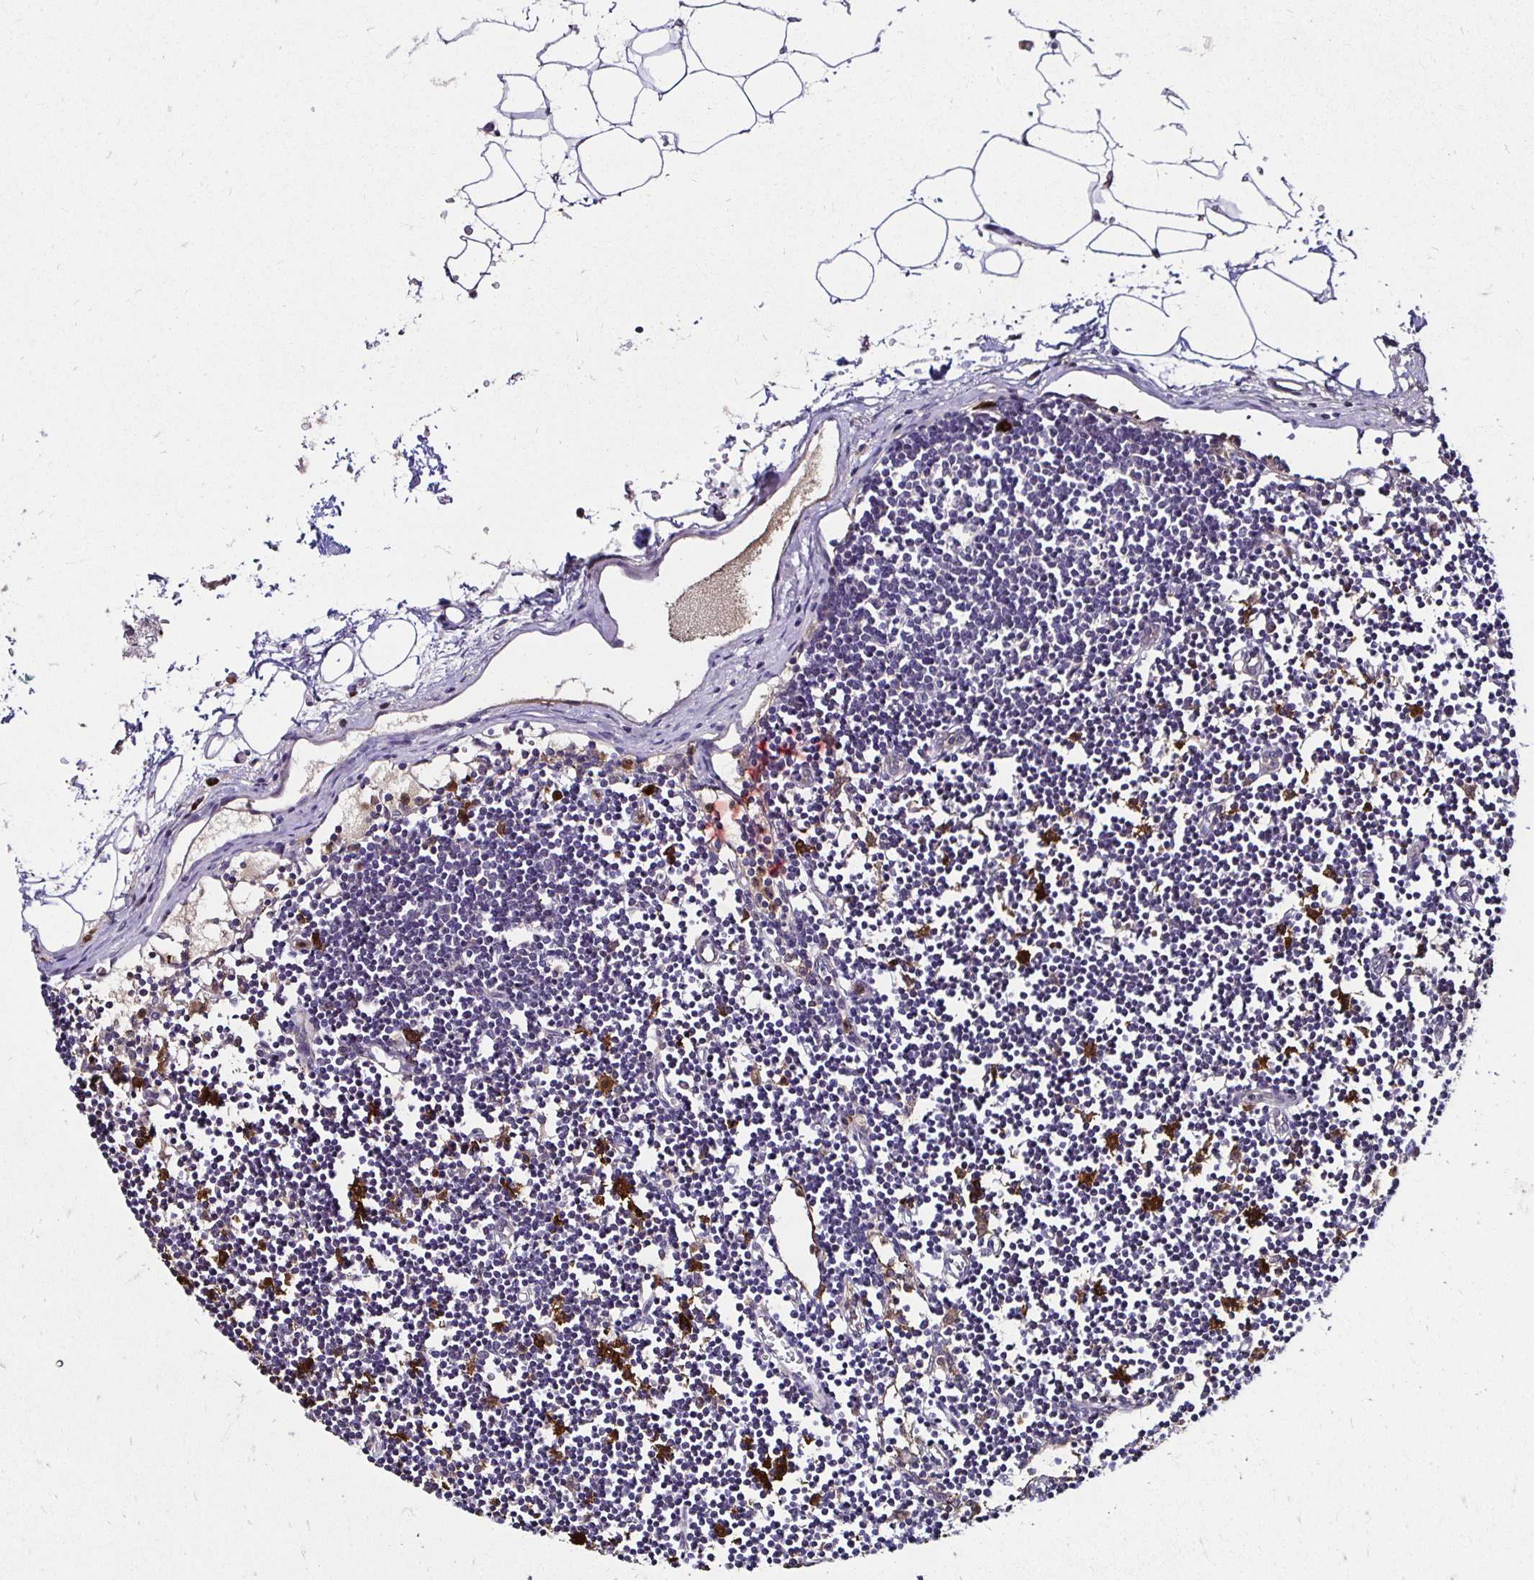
{"staining": {"intensity": "weak", "quantity": "<25%", "location": "cytoplasmic/membranous"}, "tissue": "lymph node", "cell_type": "Germinal center cells", "image_type": "normal", "snomed": [{"axis": "morphology", "description": "Normal tissue, NOS"}, {"axis": "topography", "description": "Lymph node"}], "caption": "Protein analysis of unremarkable lymph node shows no significant expression in germinal center cells.", "gene": "TXN", "patient": {"sex": "female", "age": 65}}